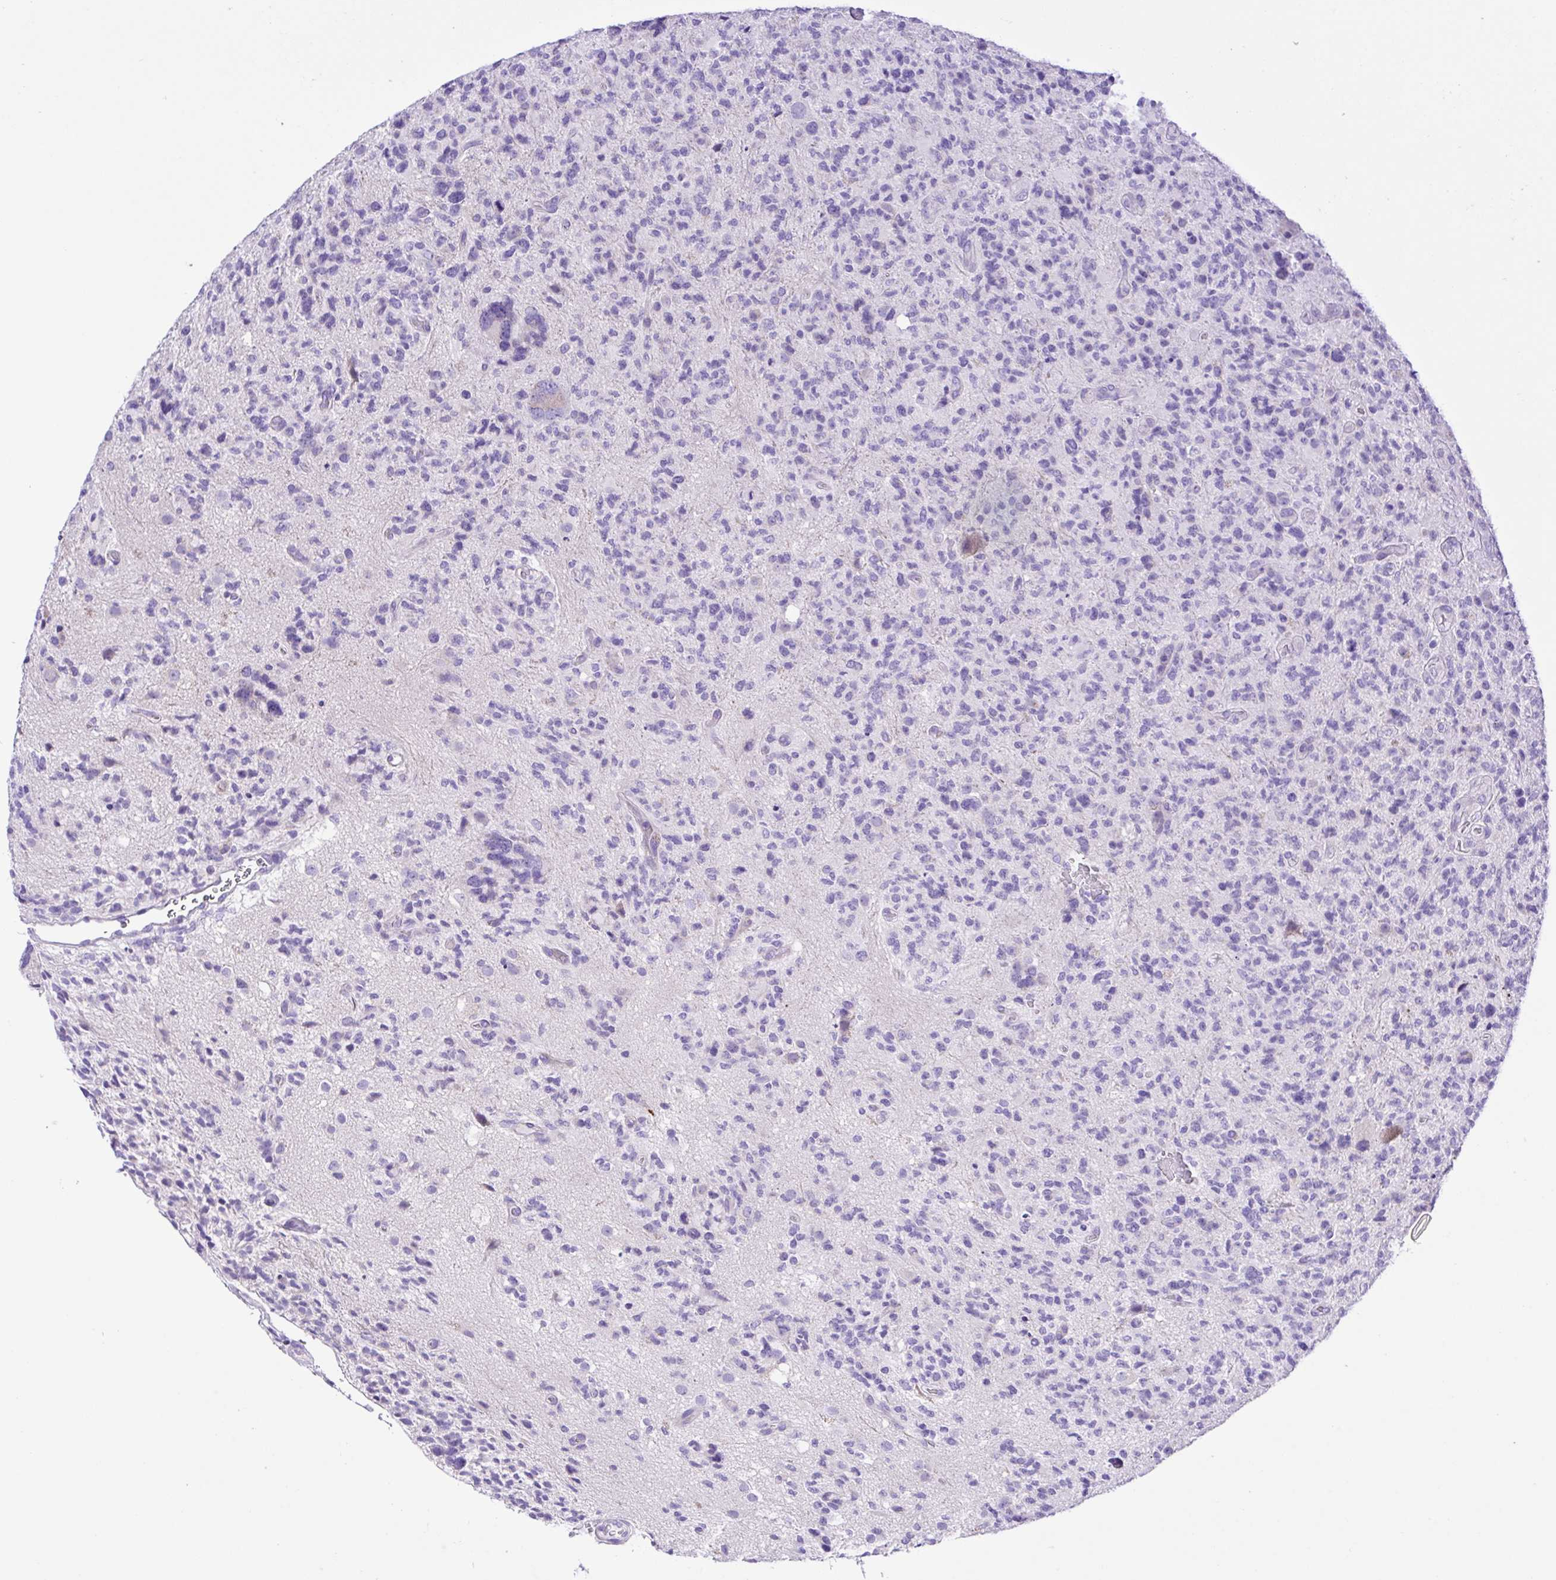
{"staining": {"intensity": "negative", "quantity": "none", "location": "none"}, "tissue": "glioma", "cell_type": "Tumor cells", "image_type": "cancer", "snomed": [{"axis": "morphology", "description": "Glioma, malignant, High grade"}, {"axis": "topography", "description": "Brain"}], "caption": "Glioma was stained to show a protein in brown. There is no significant expression in tumor cells.", "gene": "CD72", "patient": {"sex": "female", "age": 71}}